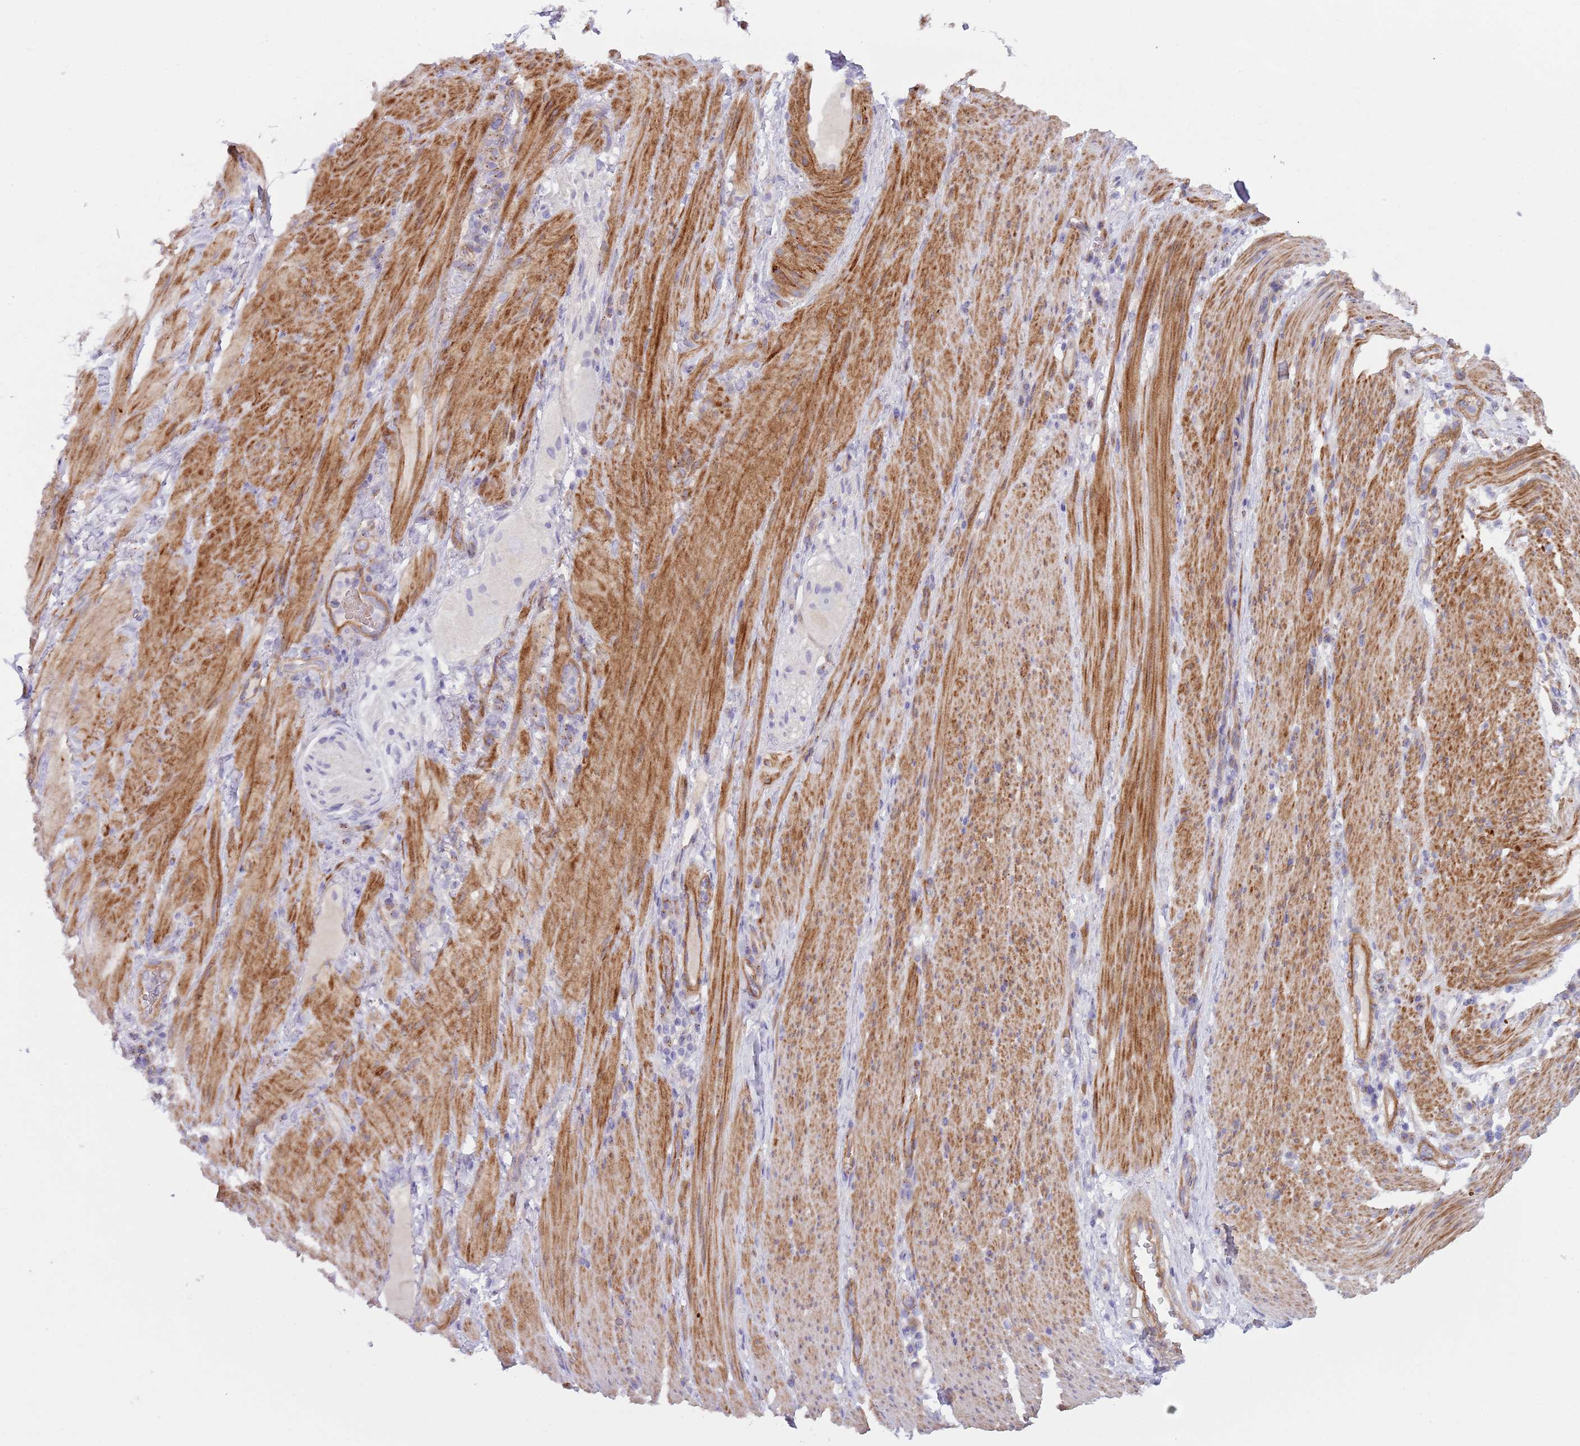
{"staining": {"intensity": "negative", "quantity": "none", "location": "none"}, "tissue": "stomach cancer", "cell_type": "Tumor cells", "image_type": "cancer", "snomed": [{"axis": "morphology", "description": "Normal tissue, NOS"}, {"axis": "morphology", "description": "Adenocarcinoma, NOS"}, {"axis": "topography", "description": "Stomach"}], "caption": "This histopathology image is of stomach cancer stained with immunohistochemistry to label a protein in brown with the nuclei are counter-stained blue. There is no staining in tumor cells. Nuclei are stained in blue.", "gene": "TINAGL1", "patient": {"sex": "female", "age": 64}}